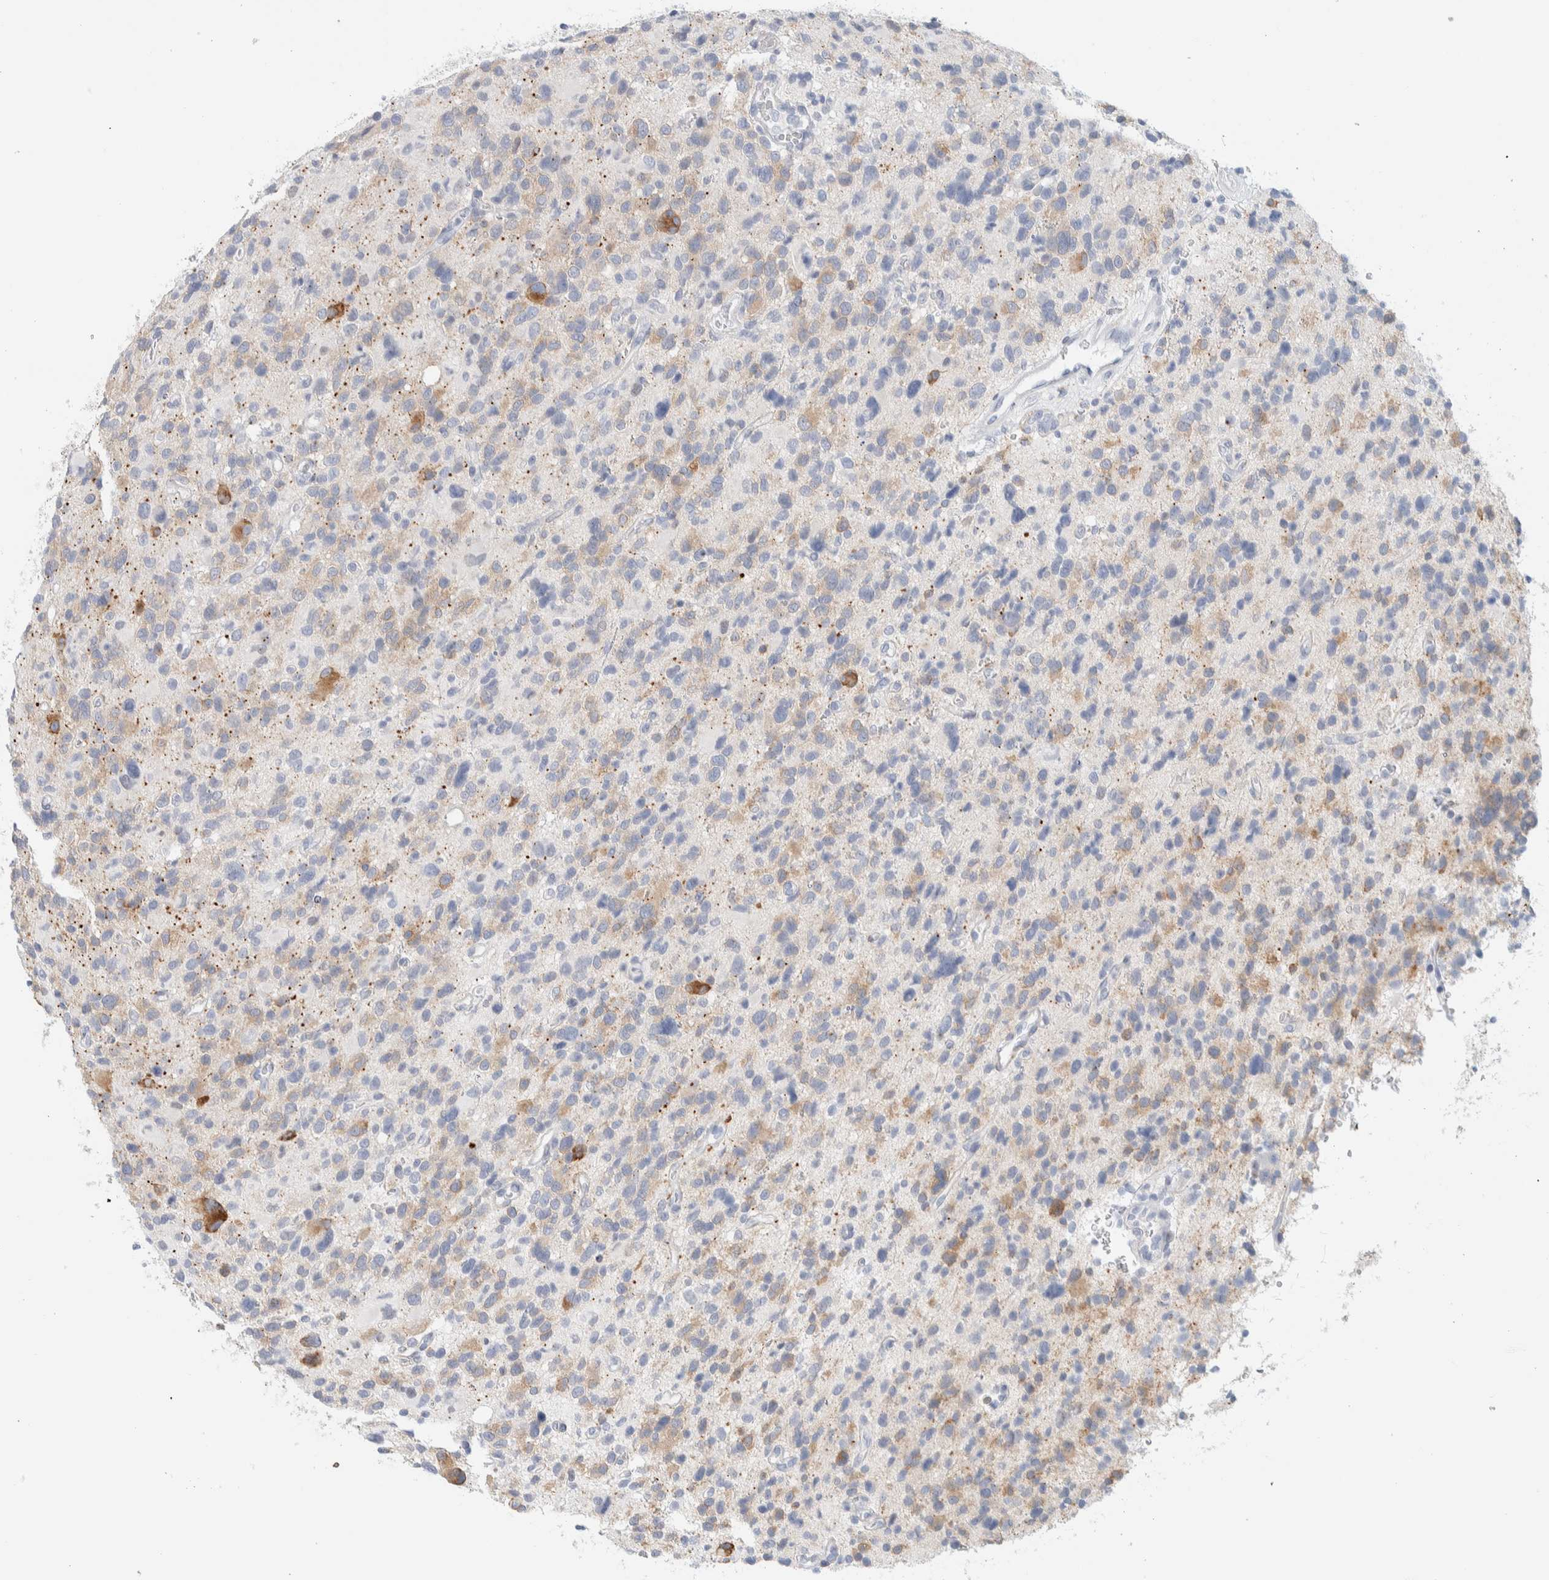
{"staining": {"intensity": "moderate", "quantity": "25%-75%", "location": "cytoplasmic/membranous"}, "tissue": "glioma", "cell_type": "Tumor cells", "image_type": "cancer", "snomed": [{"axis": "morphology", "description": "Glioma, malignant, High grade"}, {"axis": "topography", "description": "Brain"}], "caption": "This micrograph reveals immunohistochemistry staining of glioma, with medium moderate cytoplasmic/membranous positivity in approximately 25%-75% of tumor cells.", "gene": "ATCAY", "patient": {"sex": "male", "age": 48}}